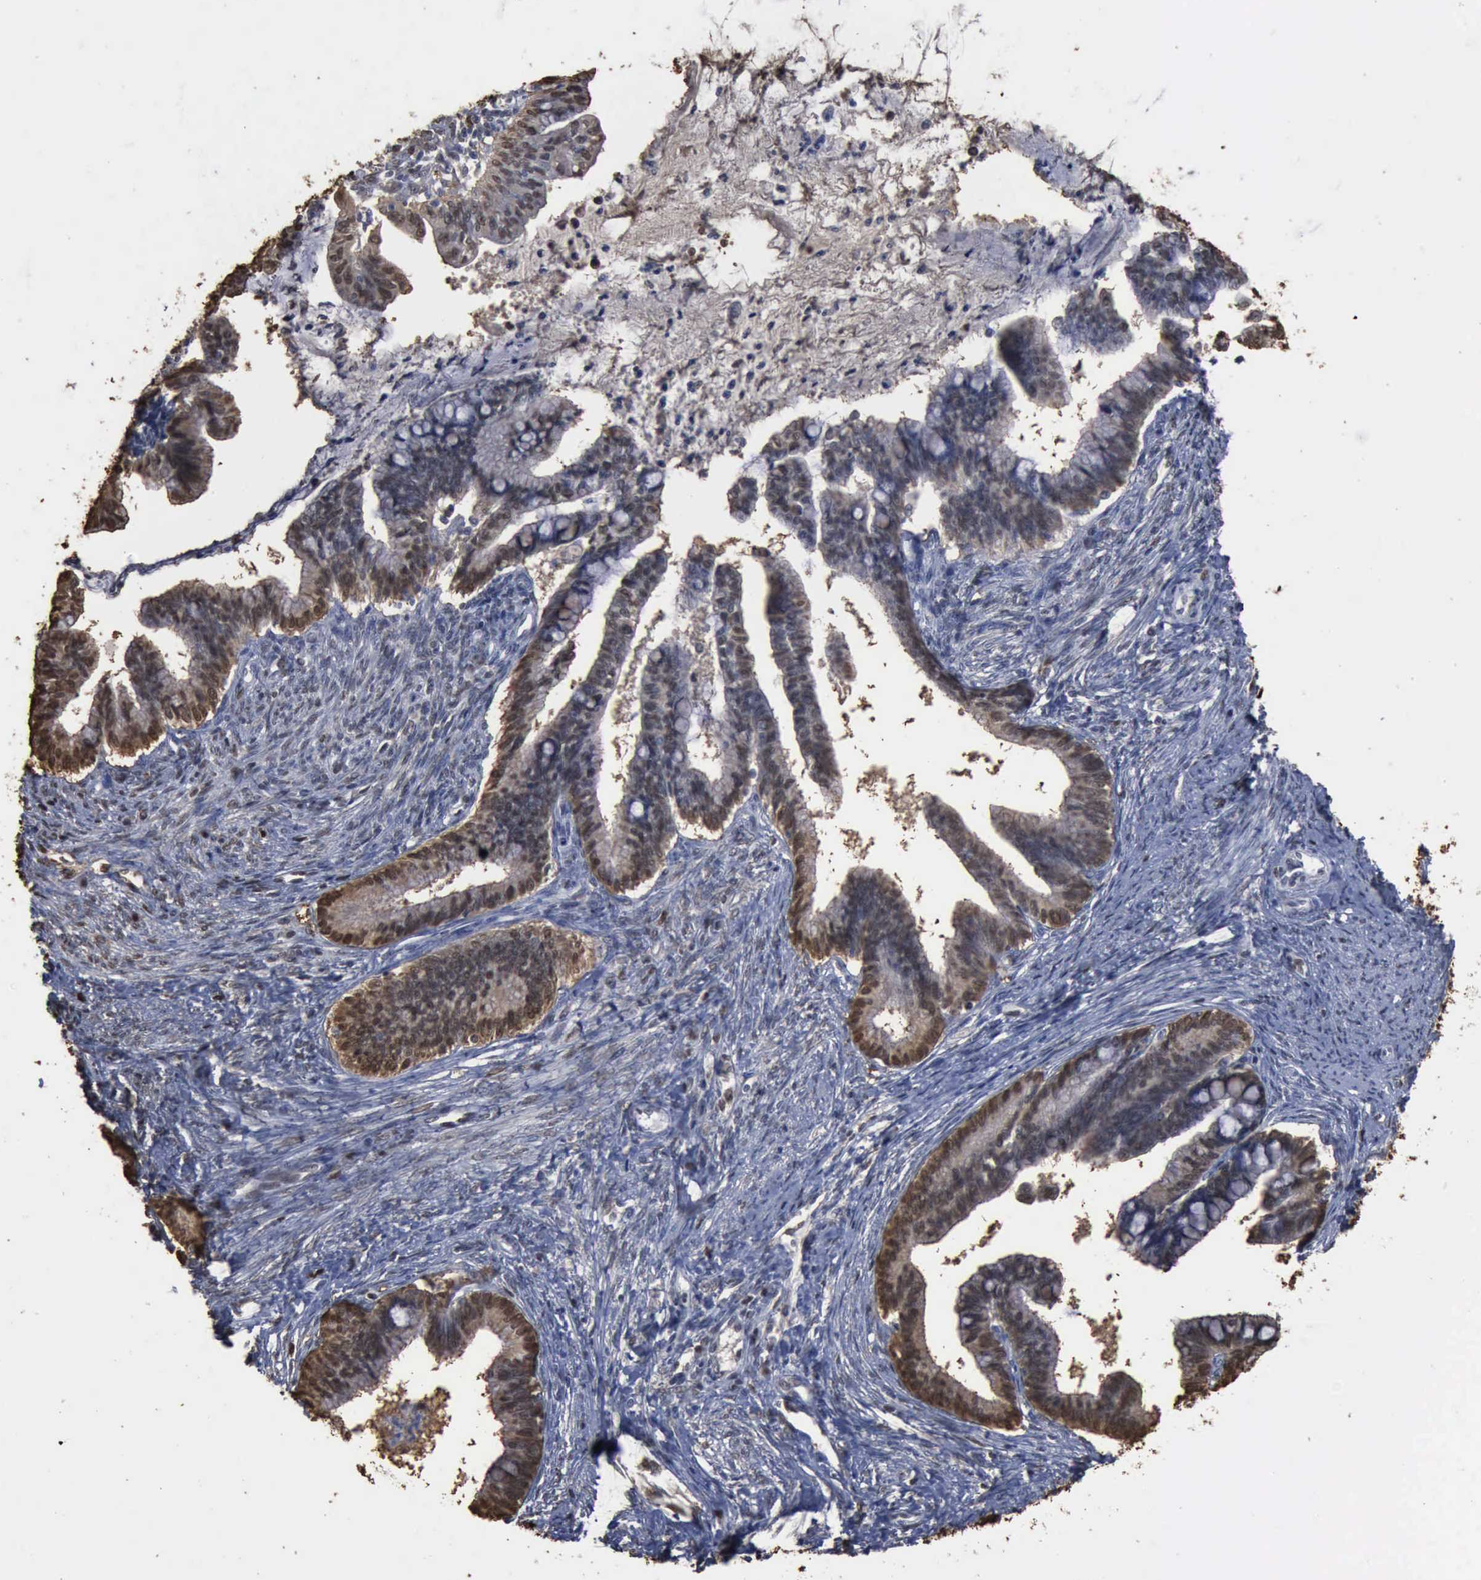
{"staining": {"intensity": "moderate", "quantity": ">75%", "location": "nuclear"}, "tissue": "cervical cancer", "cell_type": "Tumor cells", "image_type": "cancer", "snomed": [{"axis": "morphology", "description": "Adenocarcinoma, NOS"}, {"axis": "topography", "description": "Cervix"}], "caption": "Tumor cells display medium levels of moderate nuclear positivity in about >75% of cells in human cervical adenocarcinoma.", "gene": "PCNA", "patient": {"sex": "female", "age": 36}}